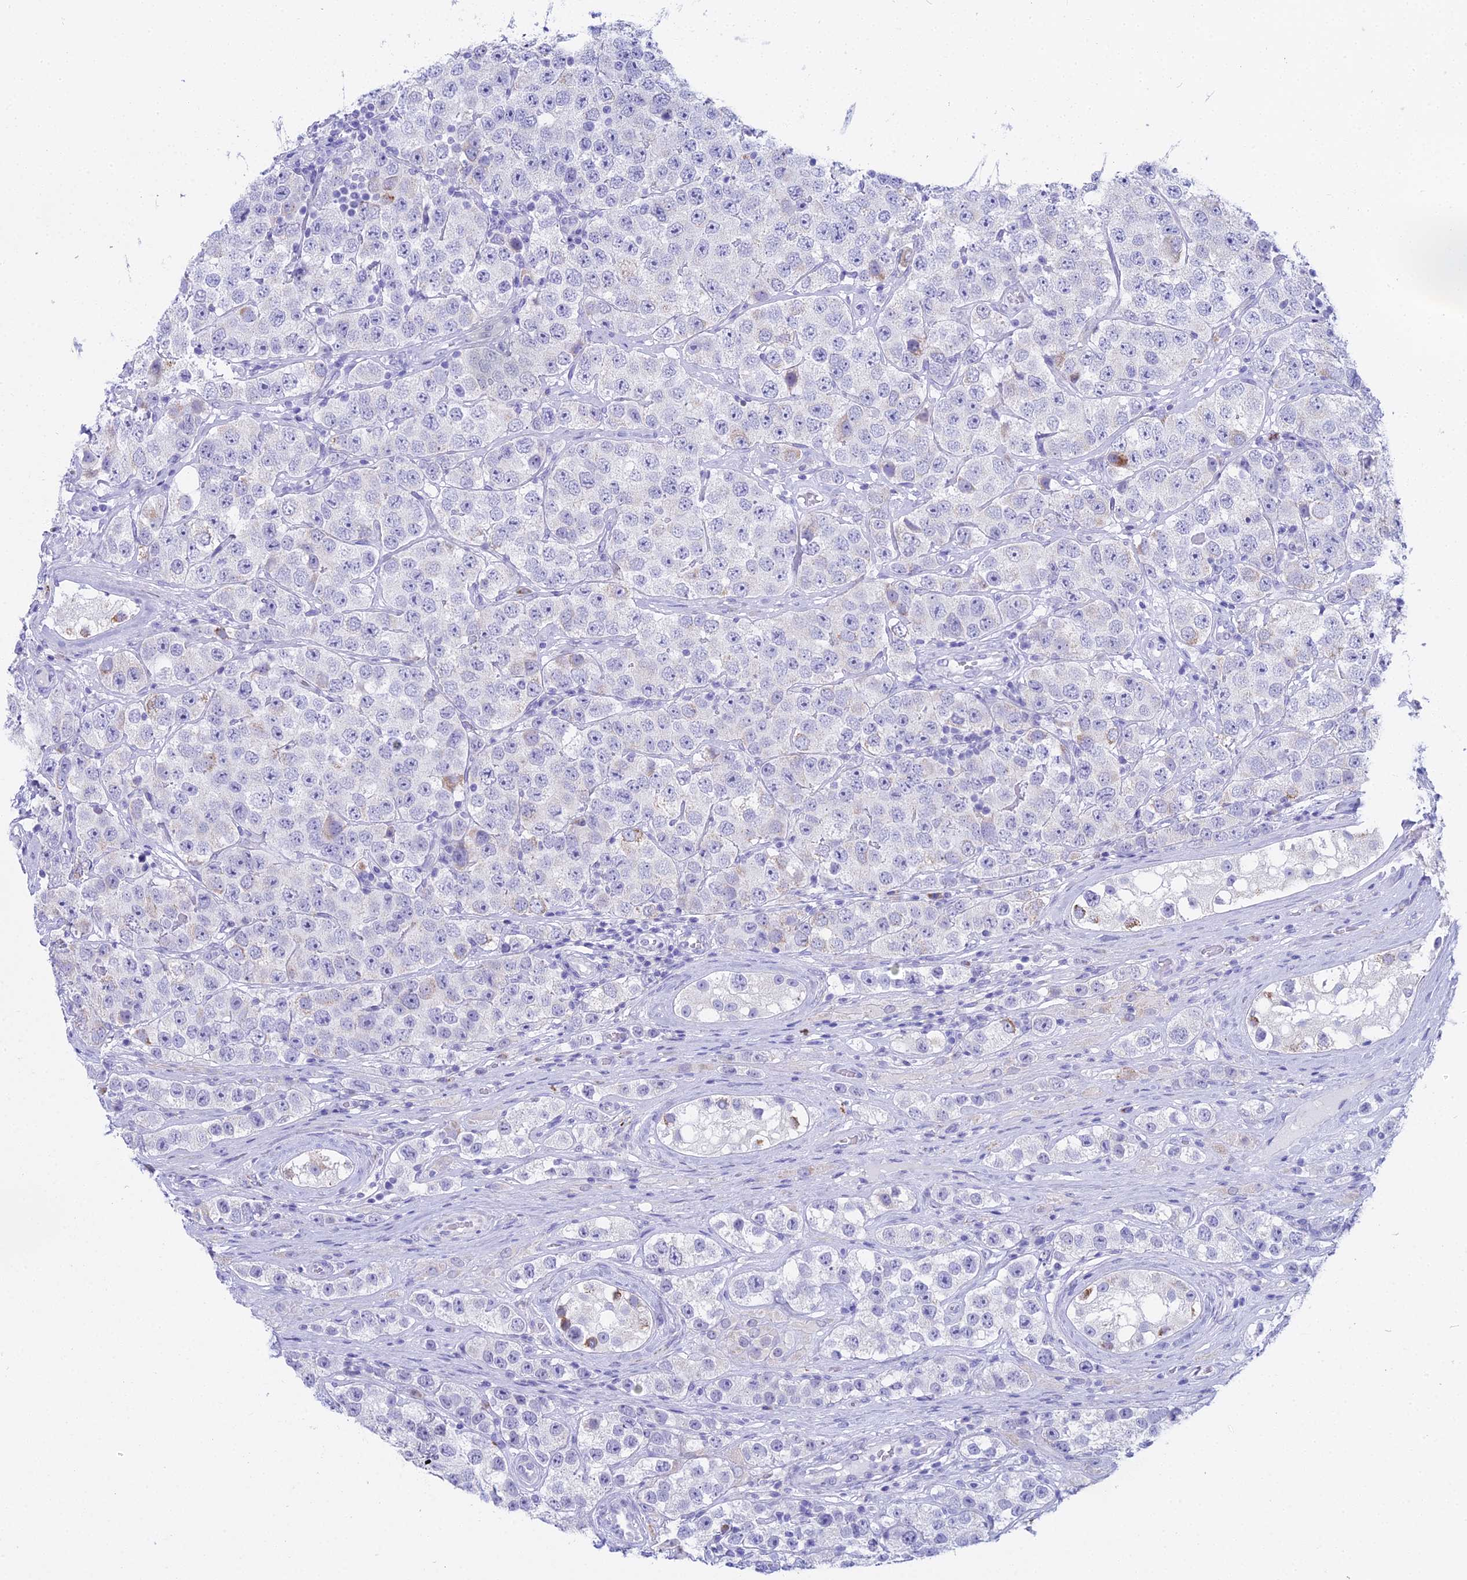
{"staining": {"intensity": "negative", "quantity": "none", "location": "none"}, "tissue": "testis cancer", "cell_type": "Tumor cells", "image_type": "cancer", "snomed": [{"axis": "morphology", "description": "Seminoma, NOS"}, {"axis": "topography", "description": "Testis"}], "caption": "Immunohistochemical staining of human testis seminoma demonstrates no significant positivity in tumor cells.", "gene": "CGB2", "patient": {"sex": "male", "age": 28}}